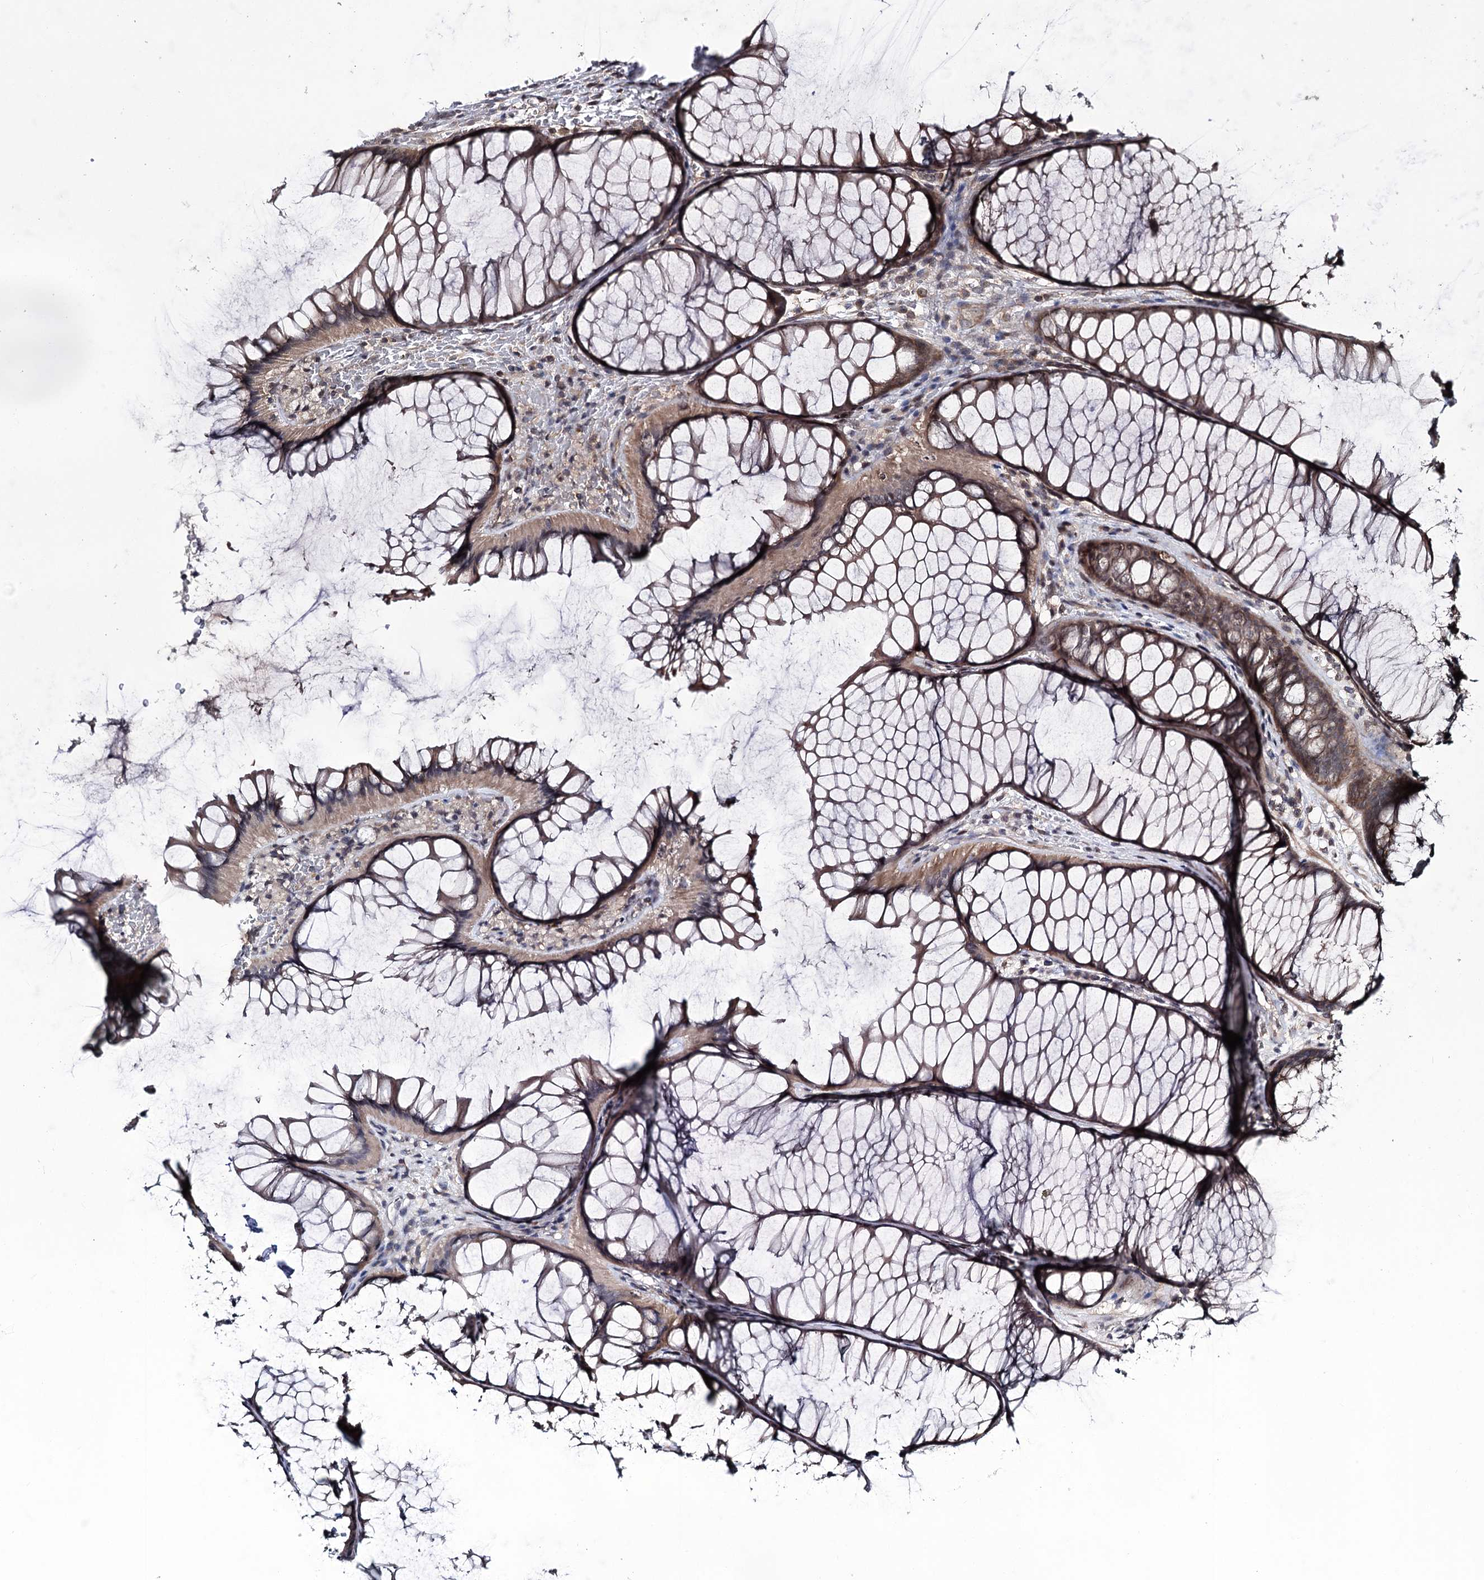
{"staining": {"intensity": "moderate", "quantity": ">75%", "location": "cytoplasmic/membranous,nuclear"}, "tissue": "colon", "cell_type": "Endothelial cells", "image_type": "normal", "snomed": [{"axis": "morphology", "description": "Normal tissue, NOS"}, {"axis": "topography", "description": "Colon"}], "caption": "IHC micrograph of unremarkable human colon stained for a protein (brown), which displays medium levels of moderate cytoplasmic/membranous,nuclear positivity in about >75% of endothelial cells.", "gene": "FAM53B", "patient": {"sex": "female", "age": 82}}